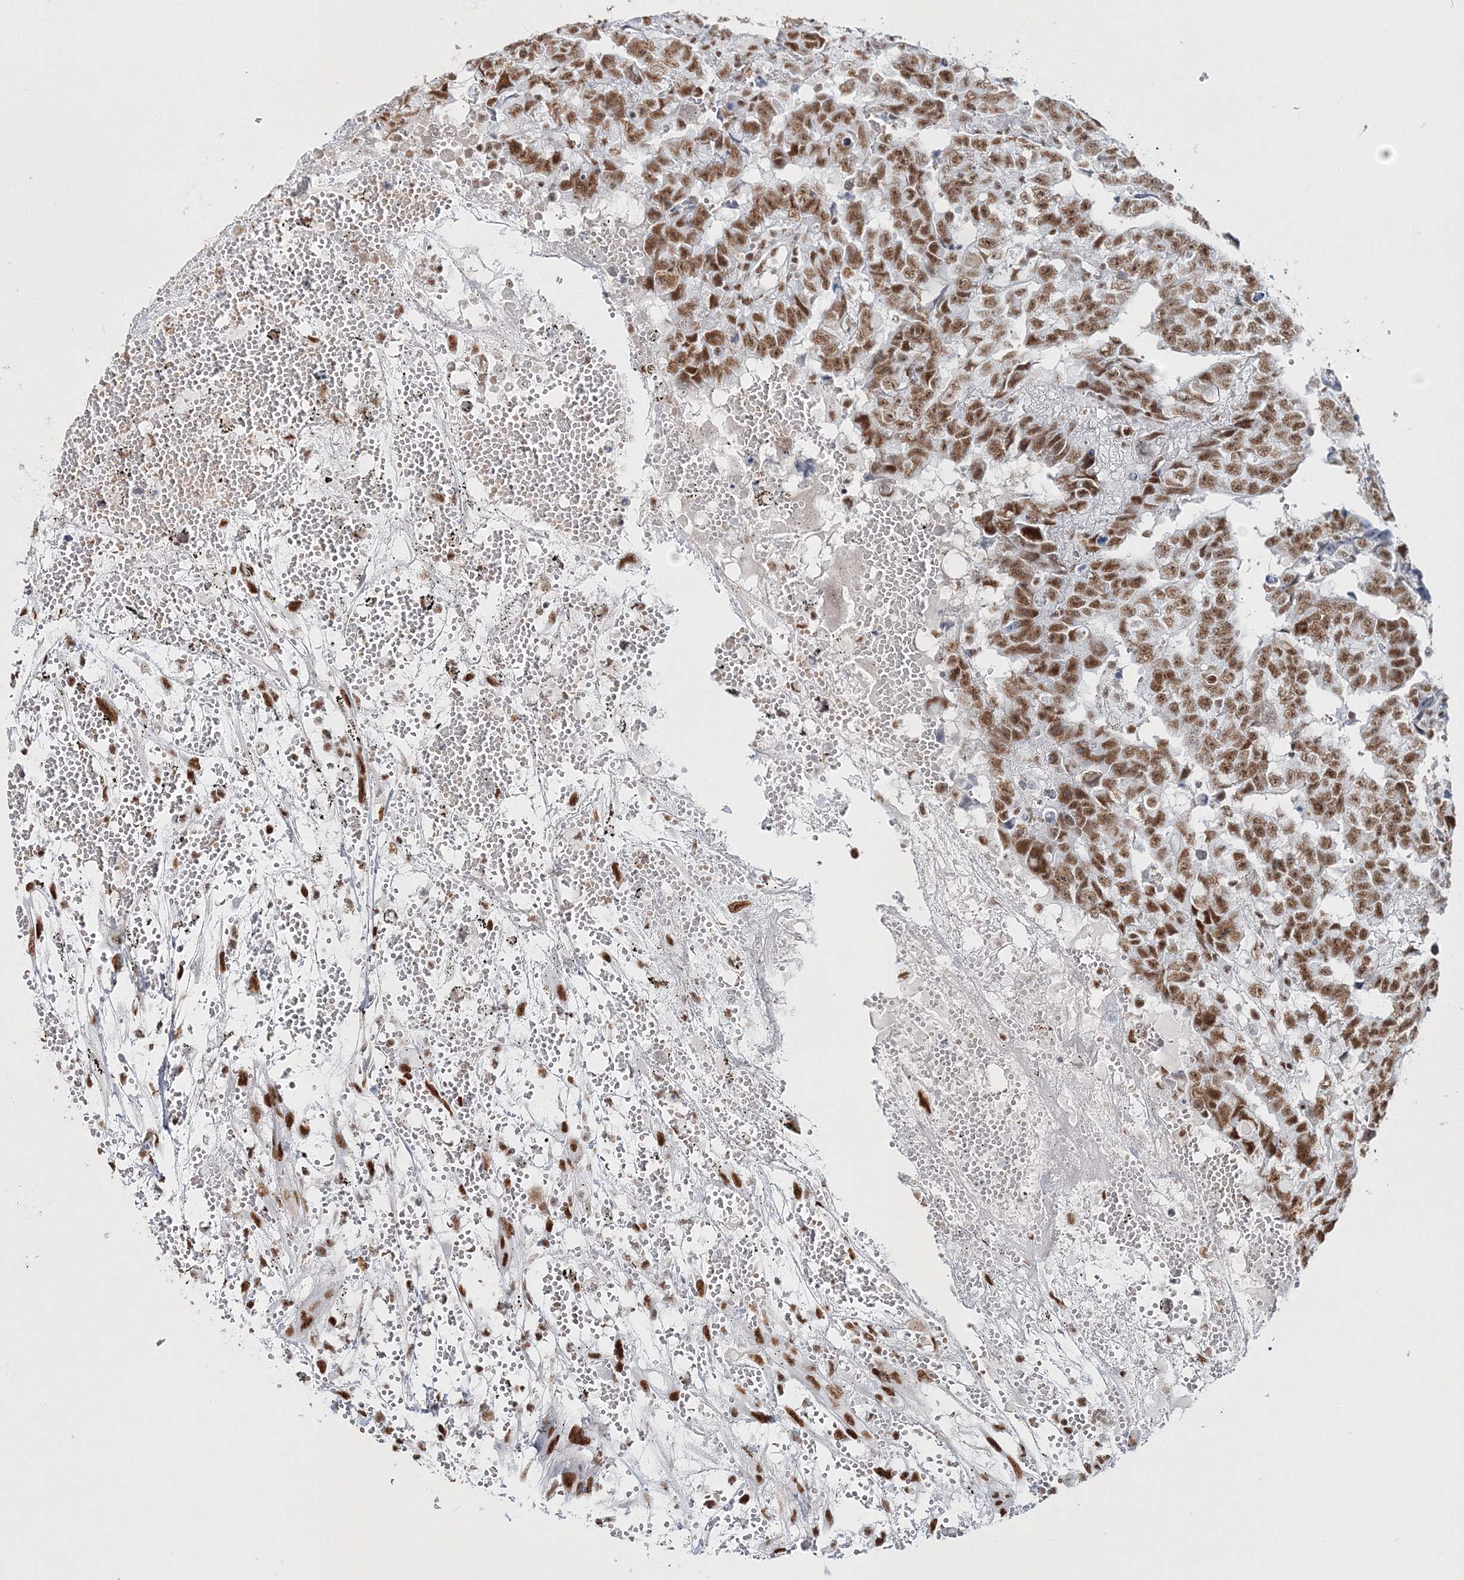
{"staining": {"intensity": "moderate", "quantity": ">75%", "location": "nuclear"}, "tissue": "testis cancer", "cell_type": "Tumor cells", "image_type": "cancer", "snomed": [{"axis": "morphology", "description": "Carcinoma, Embryonal, NOS"}, {"axis": "topography", "description": "Testis"}], "caption": "This micrograph displays testis embryonal carcinoma stained with immunohistochemistry (IHC) to label a protein in brown. The nuclear of tumor cells show moderate positivity for the protein. Nuclei are counter-stained blue.", "gene": "QRICH1", "patient": {"sex": "male", "age": 25}}